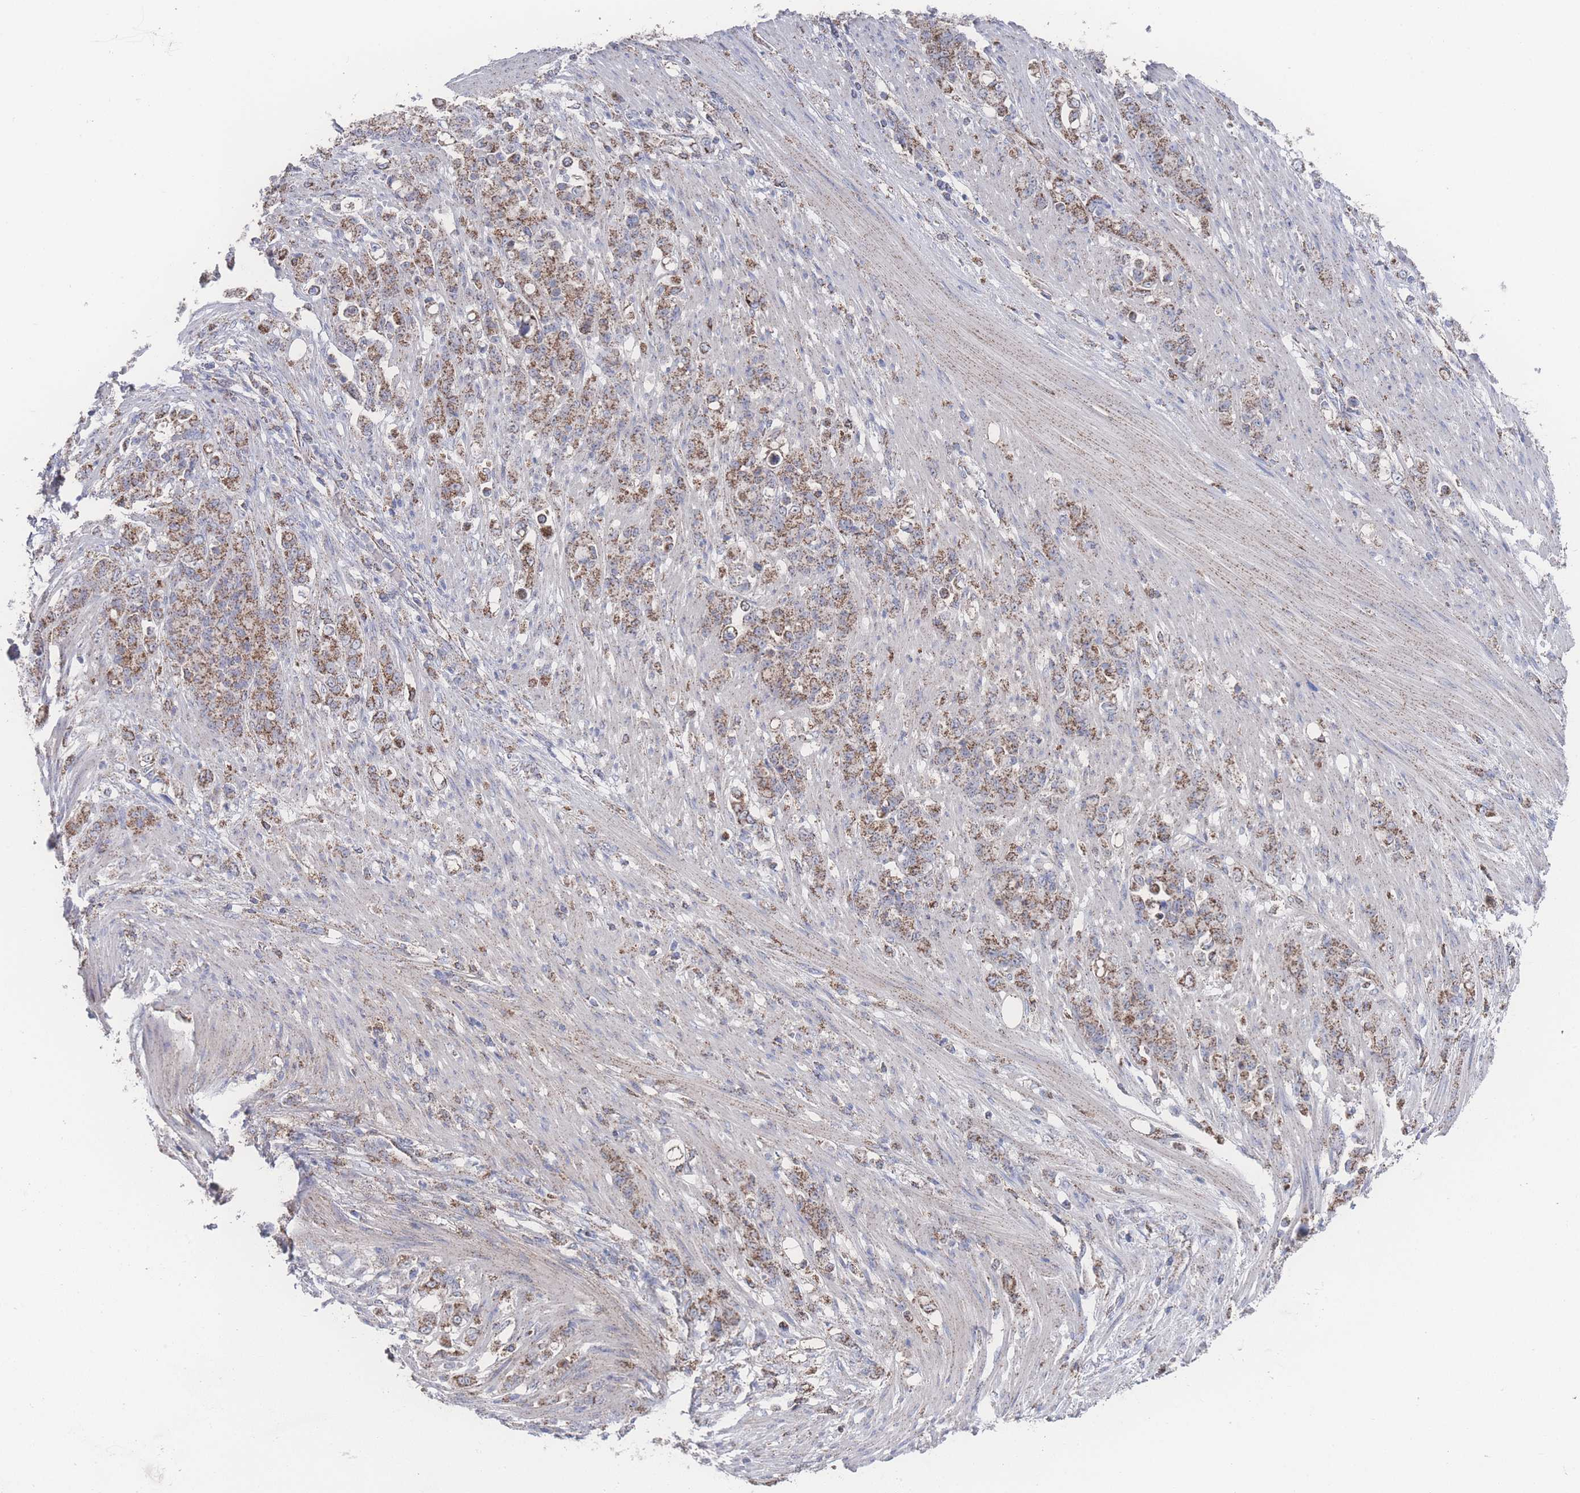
{"staining": {"intensity": "moderate", "quantity": ">75%", "location": "cytoplasmic/membranous"}, "tissue": "stomach cancer", "cell_type": "Tumor cells", "image_type": "cancer", "snomed": [{"axis": "morphology", "description": "Normal tissue, NOS"}, {"axis": "morphology", "description": "Adenocarcinoma, NOS"}, {"axis": "topography", "description": "Stomach"}], "caption": "IHC image of neoplastic tissue: stomach cancer stained using IHC displays medium levels of moderate protein expression localized specifically in the cytoplasmic/membranous of tumor cells, appearing as a cytoplasmic/membranous brown color.", "gene": "PEX14", "patient": {"sex": "female", "age": 79}}